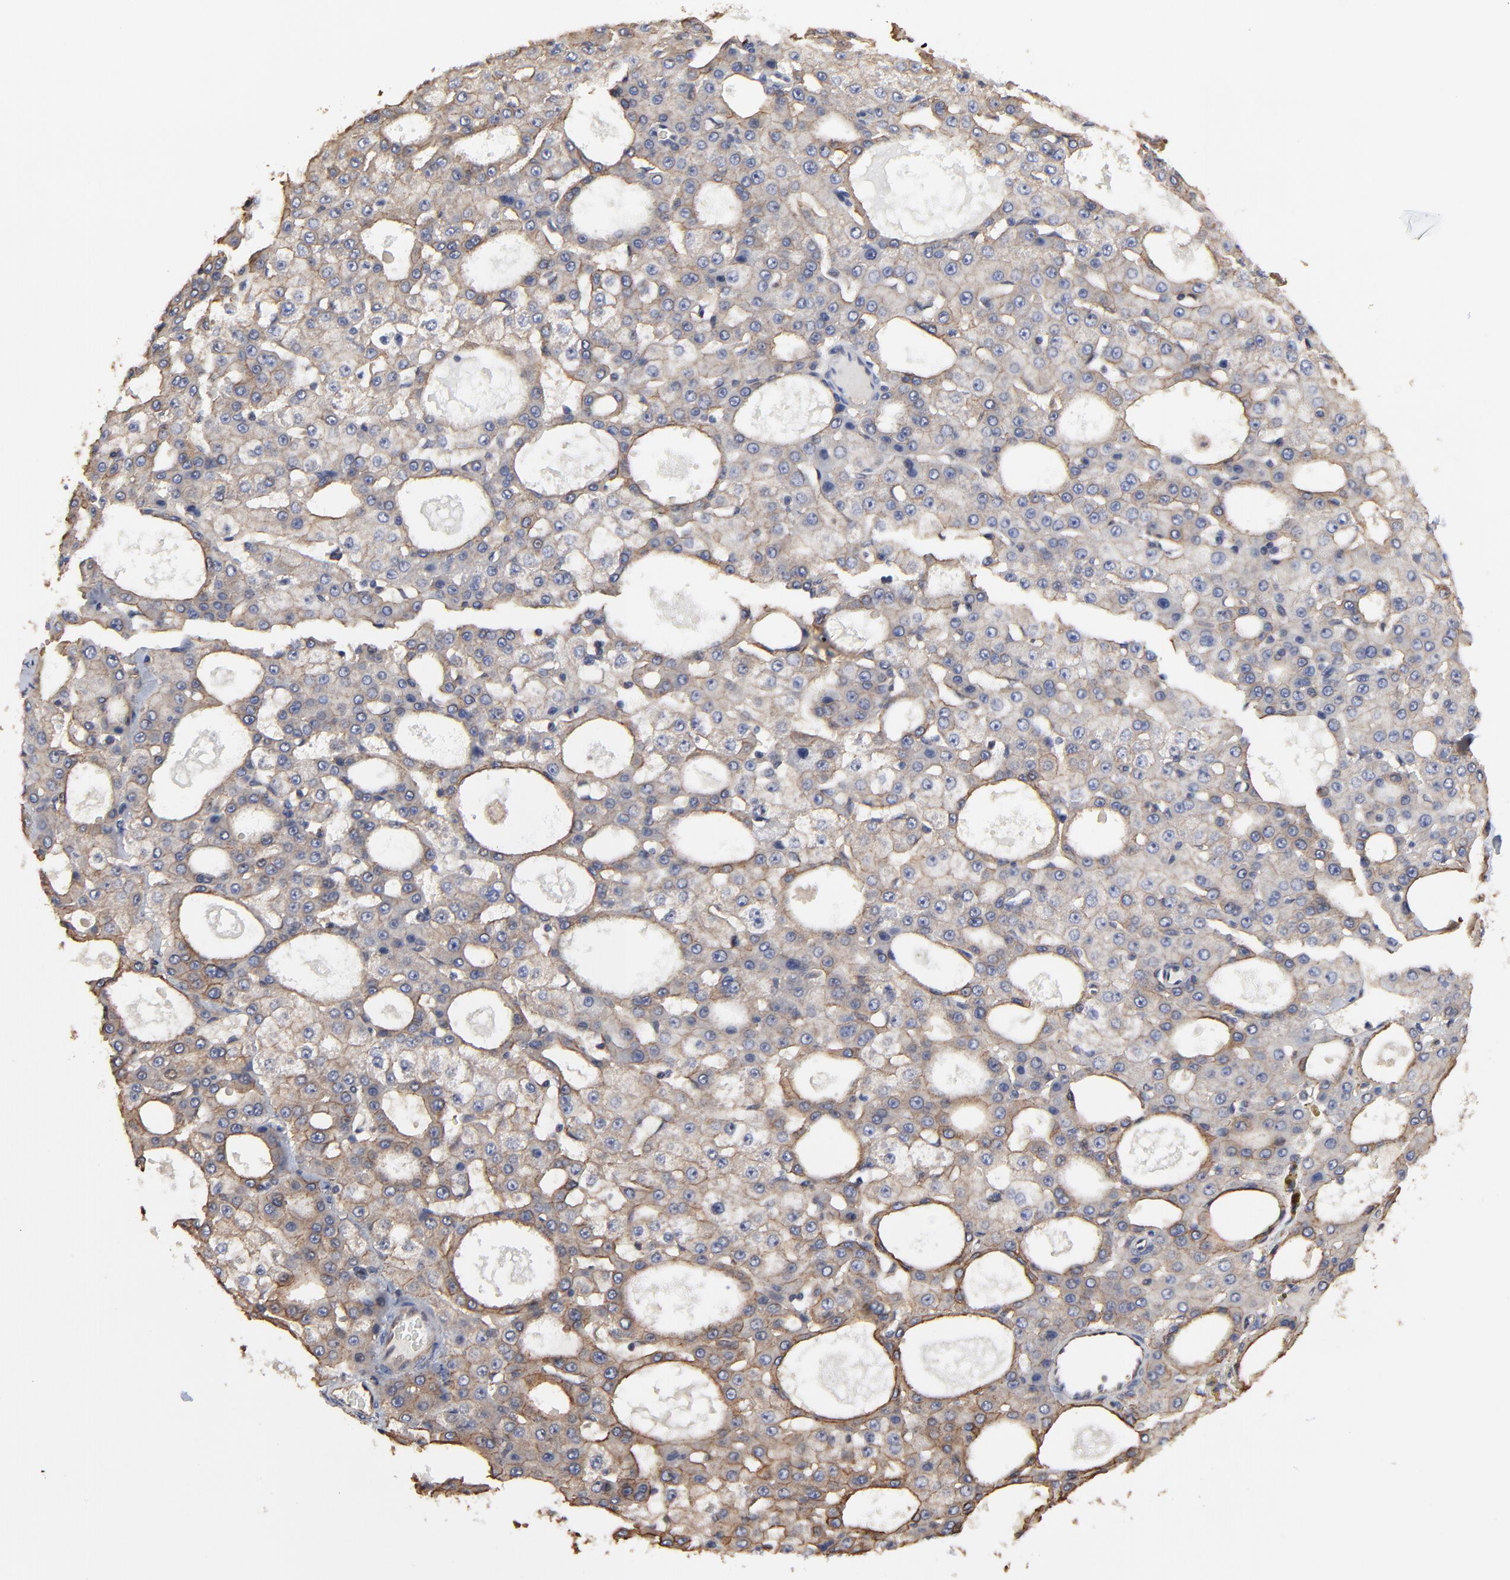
{"staining": {"intensity": "moderate", "quantity": ">75%", "location": "cytoplasmic/membranous"}, "tissue": "liver cancer", "cell_type": "Tumor cells", "image_type": "cancer", "snomed": [{"axis": "morphology", "description": "Carcinoma, Hepatocellular, NOS"}, {"axis": "topography", "description": "Liver"}], "caption": "Immunohistochemistry (IHC) micrograph of human liver hepatocellular carcinoma stained for a protein (brown), which demonstrates medium levels of moderate cytoplasmic/membranous staining in approximately >75% of tumor cells.", "gene": "ARMT1", "patient": {"sex": "male", "age": 47}}